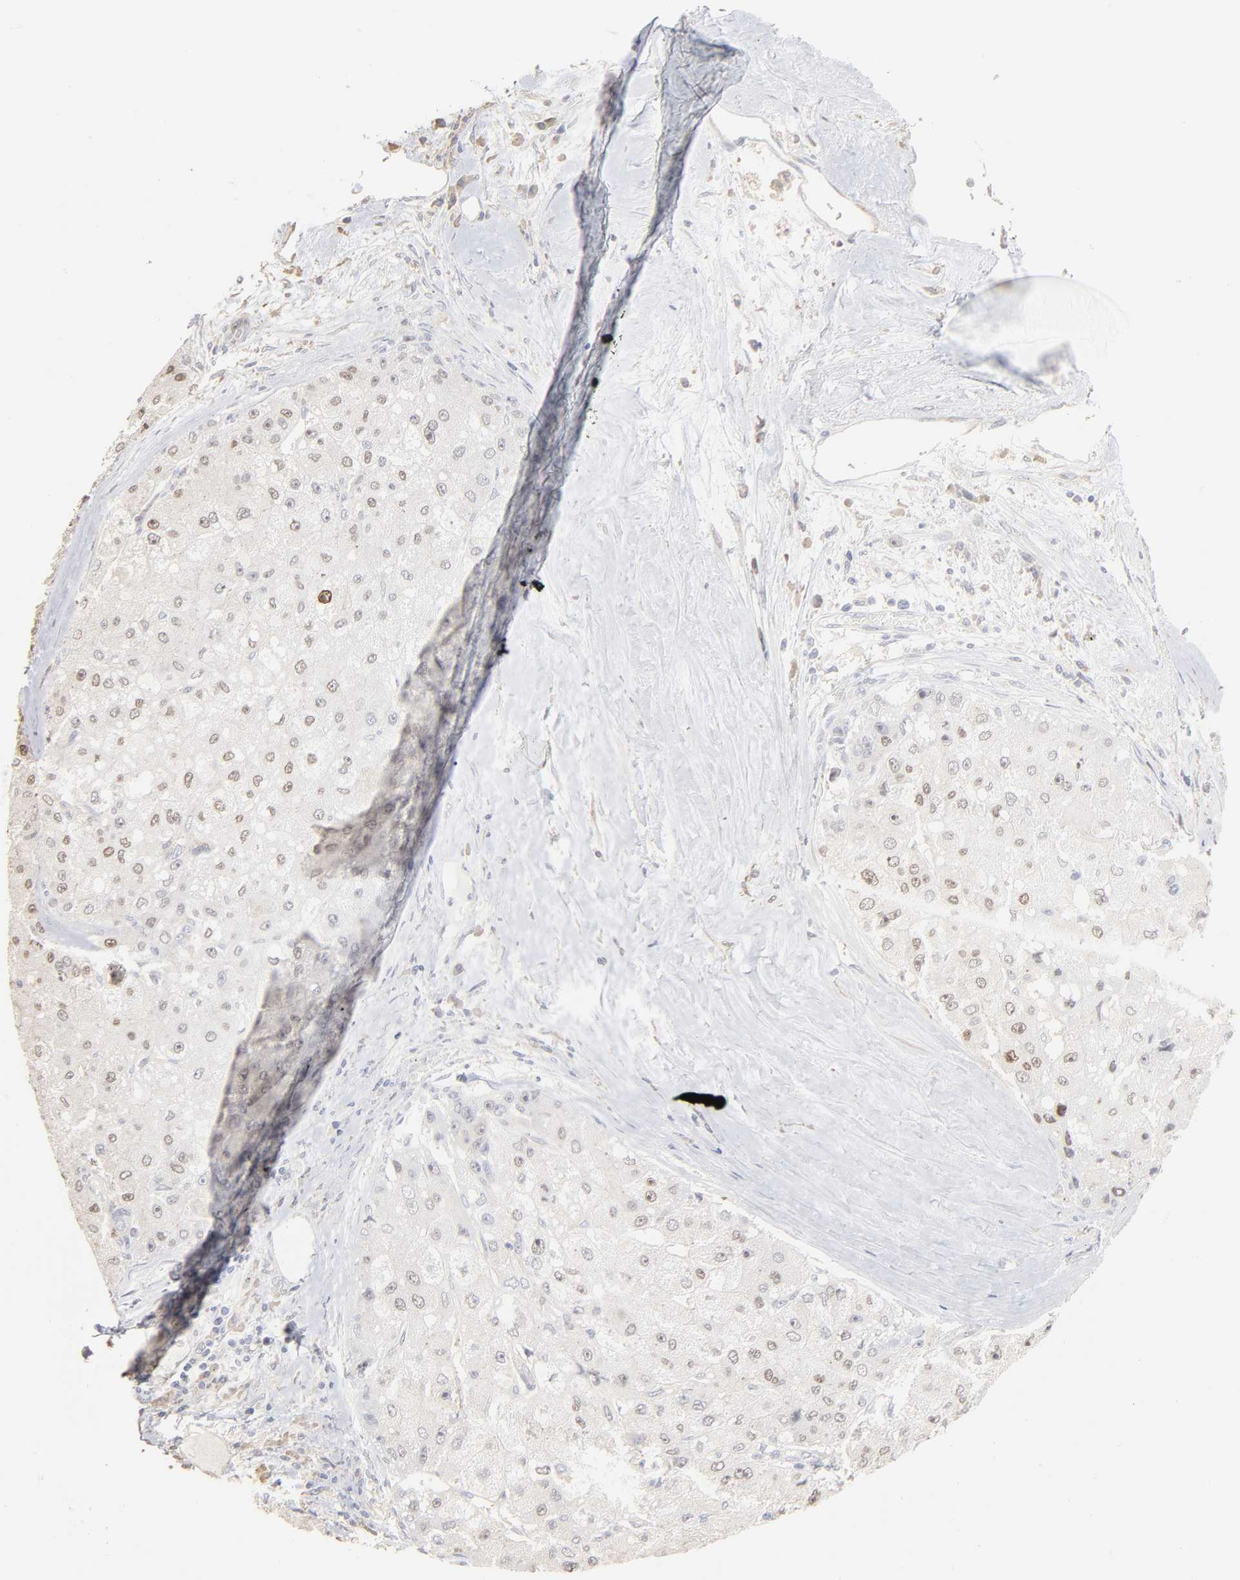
{"staining": {"intensity": "weak", "quantity": ">75%", "location": "cytoplasmic/membranous,nuclear"}, "tissue": "liver cancer", "cell_type": "Tumor cells", "image_type": "cancer", "snomed": [{"axis": "morphology", "description": "Carcinoma, Hepatocellular, NOS"}, {"axis": "topography", "description": "Liver"}], "caption": "A low amount of weak cytoplasmic/membranous and nuclear staining is seen in about >75% of tumor cells in liver hepatocellular carcinoma tissue. The staining was performed using DAB (3,3'-diaminobenzidine) to visualize the protein expression in brown, while the nuclei were stained in blue with hematoxylin (Magnification: 20x).", "gene": "DNAL4", "patient": {"sex": "male", "age": 80}}